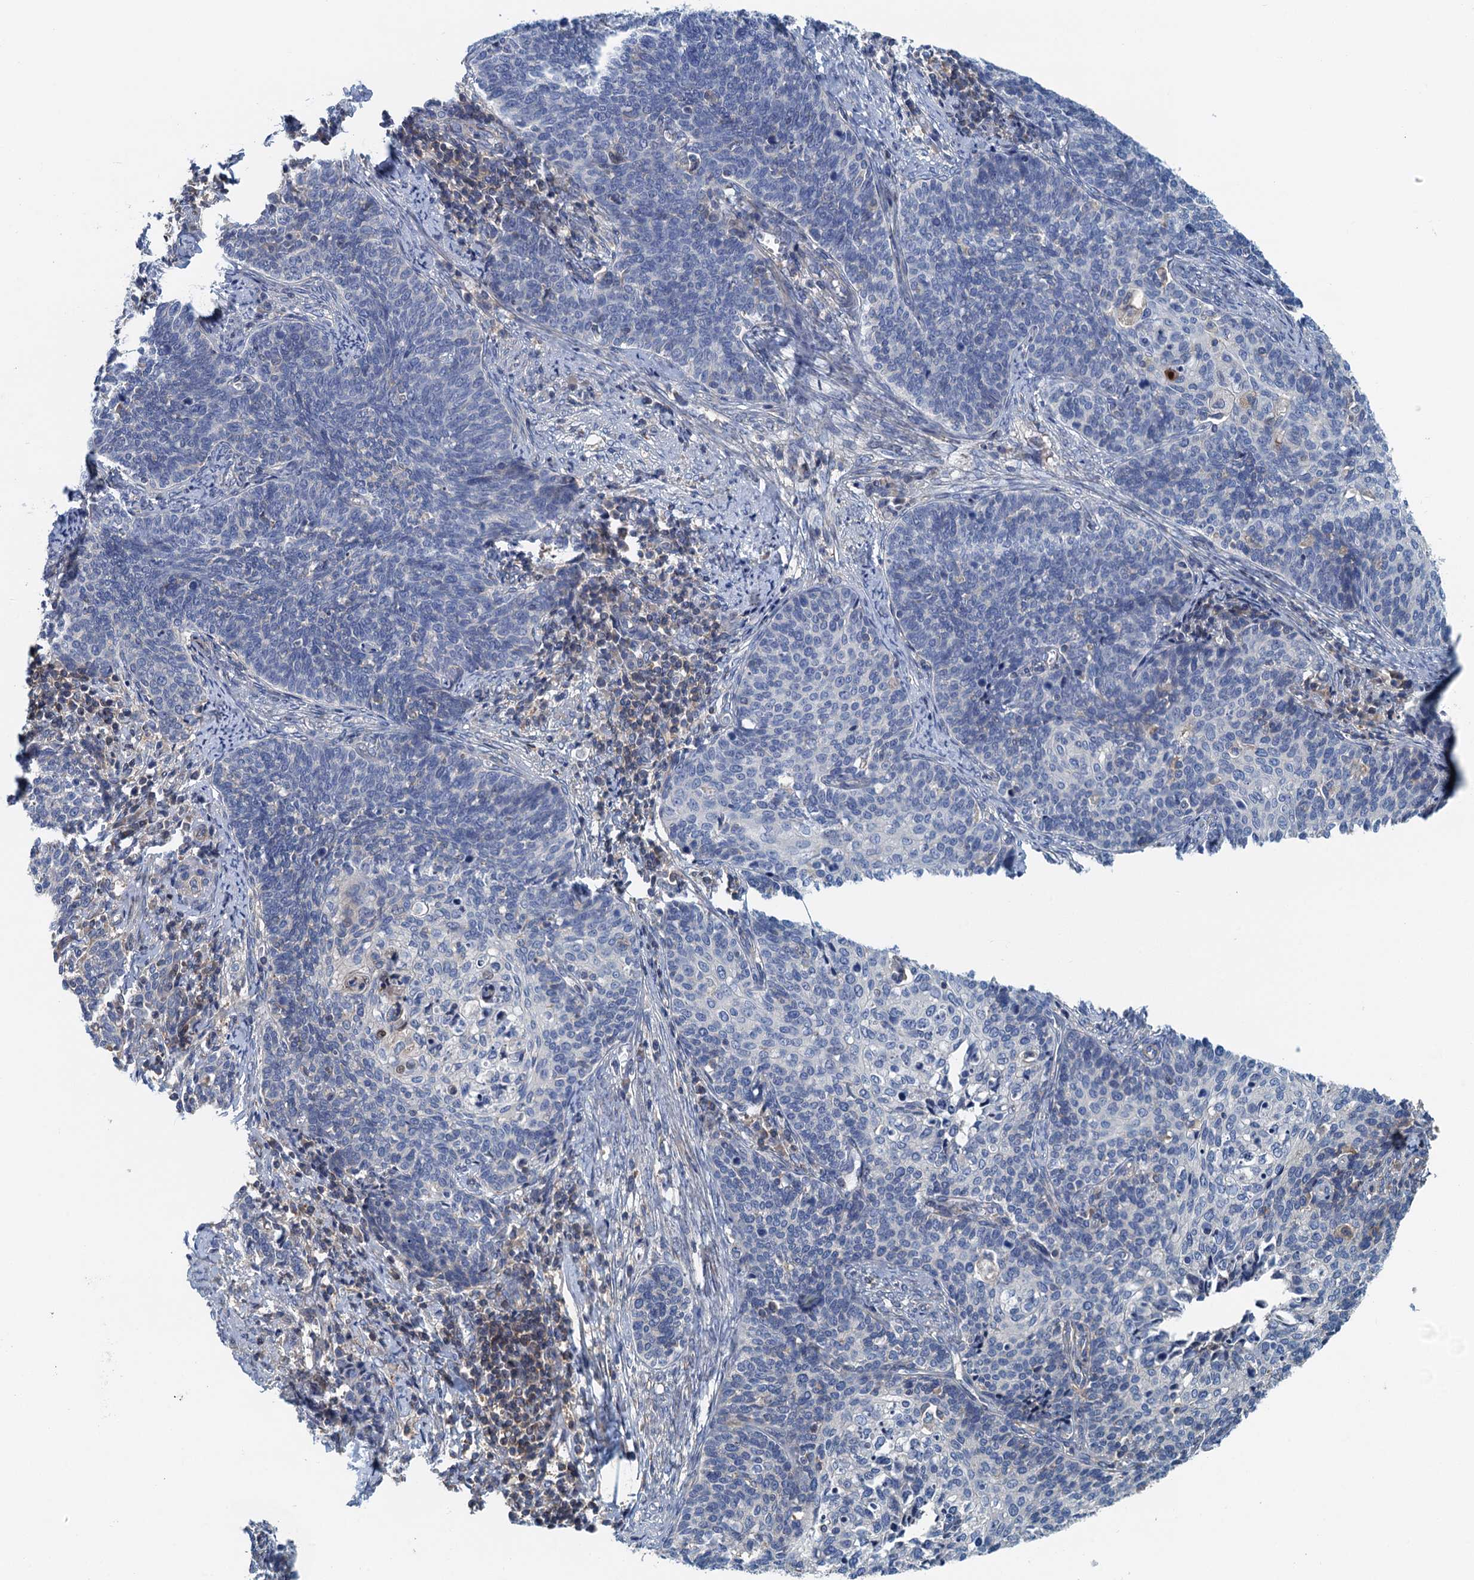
{"staining": {"intensity": "negative", "quantity": "none", "location": "none"}, "tissue": "cervical cancer", "cell_type": "Tumor cells", "image_type": "cancer", "snomed": [{"axis": "morphology", "description": "Squamous cell carcinoma, NOS"}, {"axis": "topography", "description": "Cervix"}], "caption": "Immunohistochemistry (IHC) micrograph of neoplastic tissue: cervical cancer (squamous cell carcinoma) stained with DAB (3,3'-diaminobenzidine) demonstrates no significant protein expression in tumor cells.", "gene": "PPP1R14D", "patient": {"sex": "female", "age": 39}}